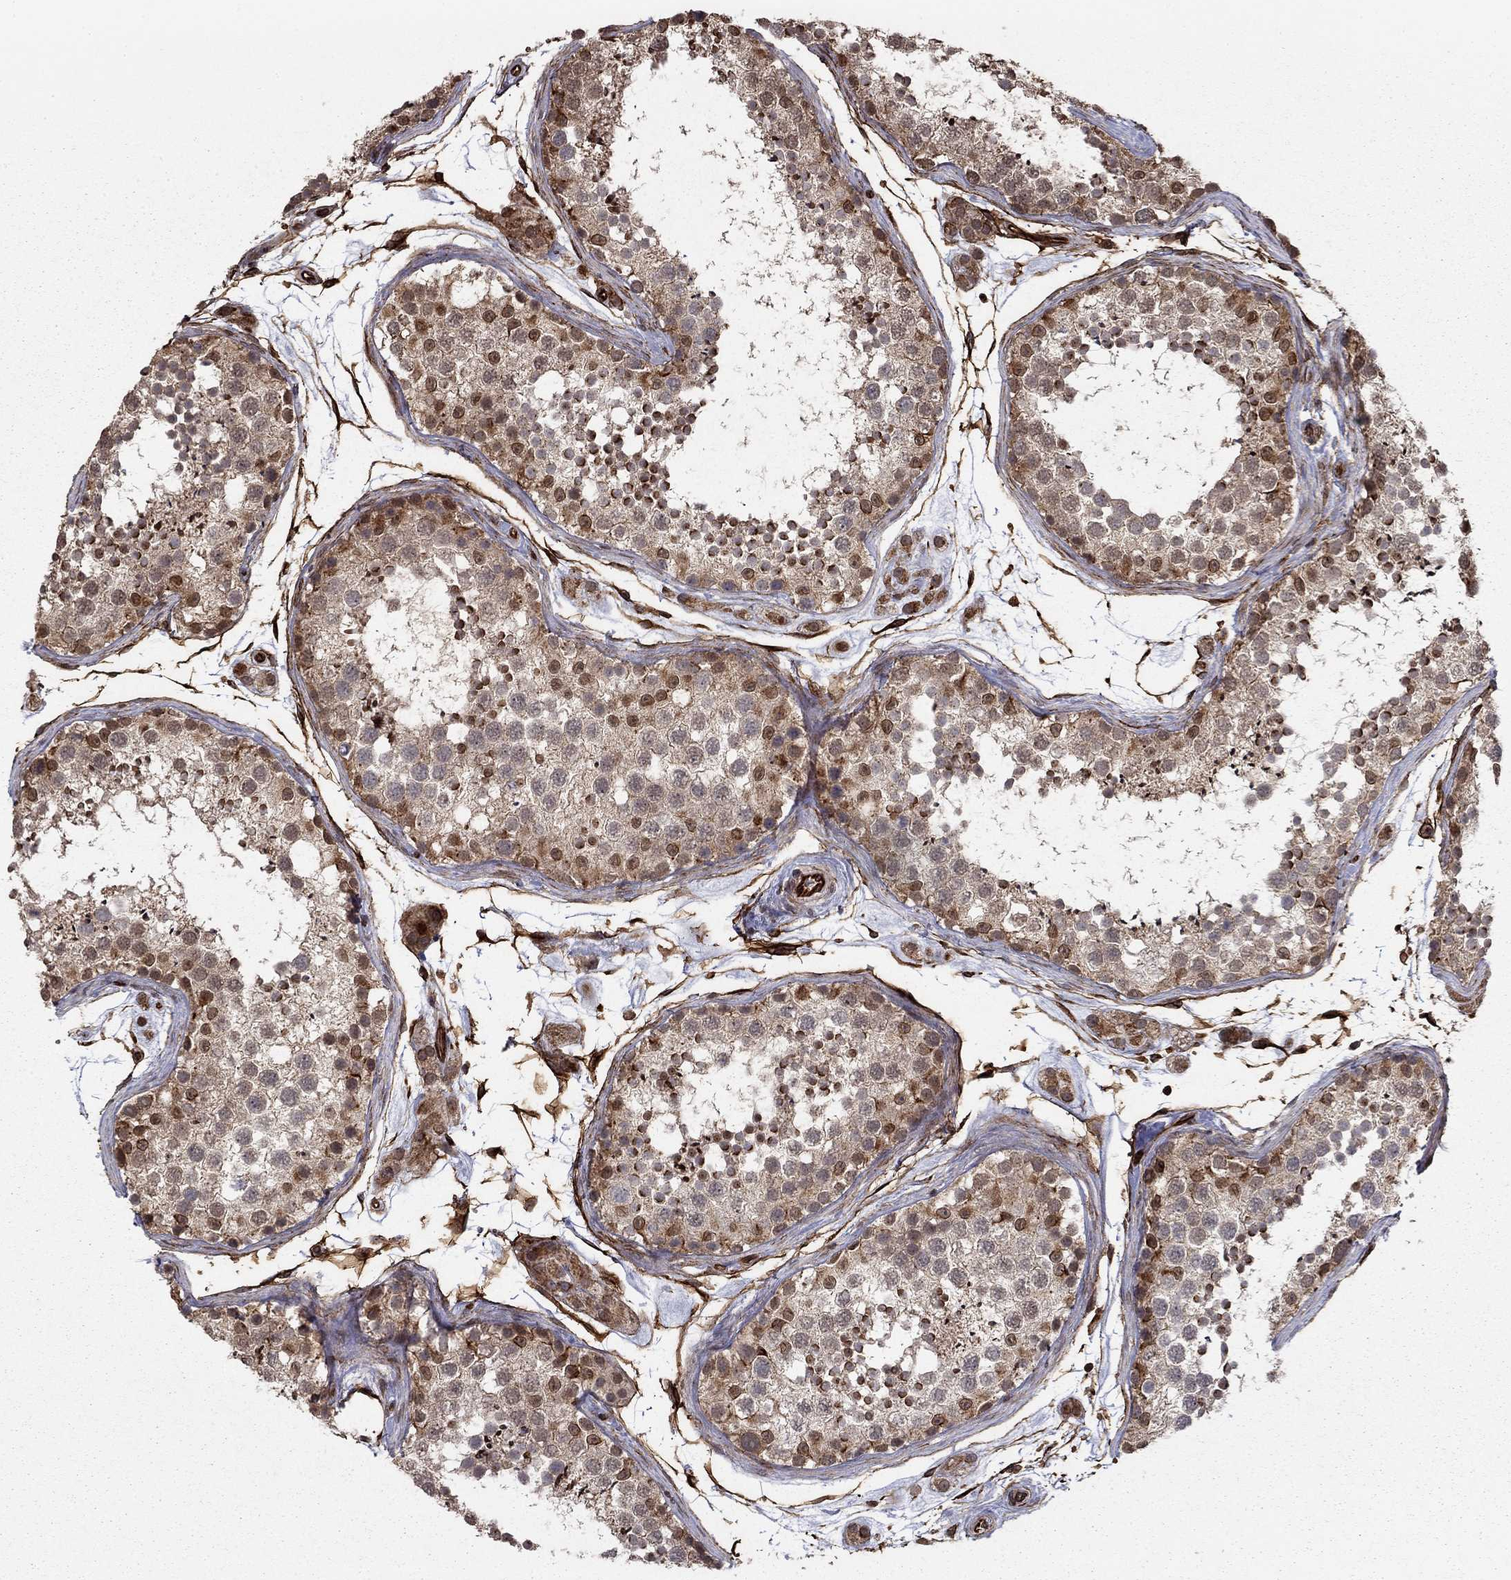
{"staining": {"intensity": "strong", "quantity": "<25%", "location": "cytoplasmic/membranous,nuclear"}, "tissue": "testis", "cell_type": "Cells in seminiferous ducts", "image_type": "normal", "snomed": [{"axis": "morphology", "description": "Normal tissue, NOS"}, {"axis": "topography", "description": "Testis"}], "caption": "Protein expression analysis of normal testis shows strong cytoplasmic/membranous,nuclear staining in approximately <25% of cells in seminiferous ducts.", "gene": "ADM", "patient": {"sex": "male", "age": 41}}